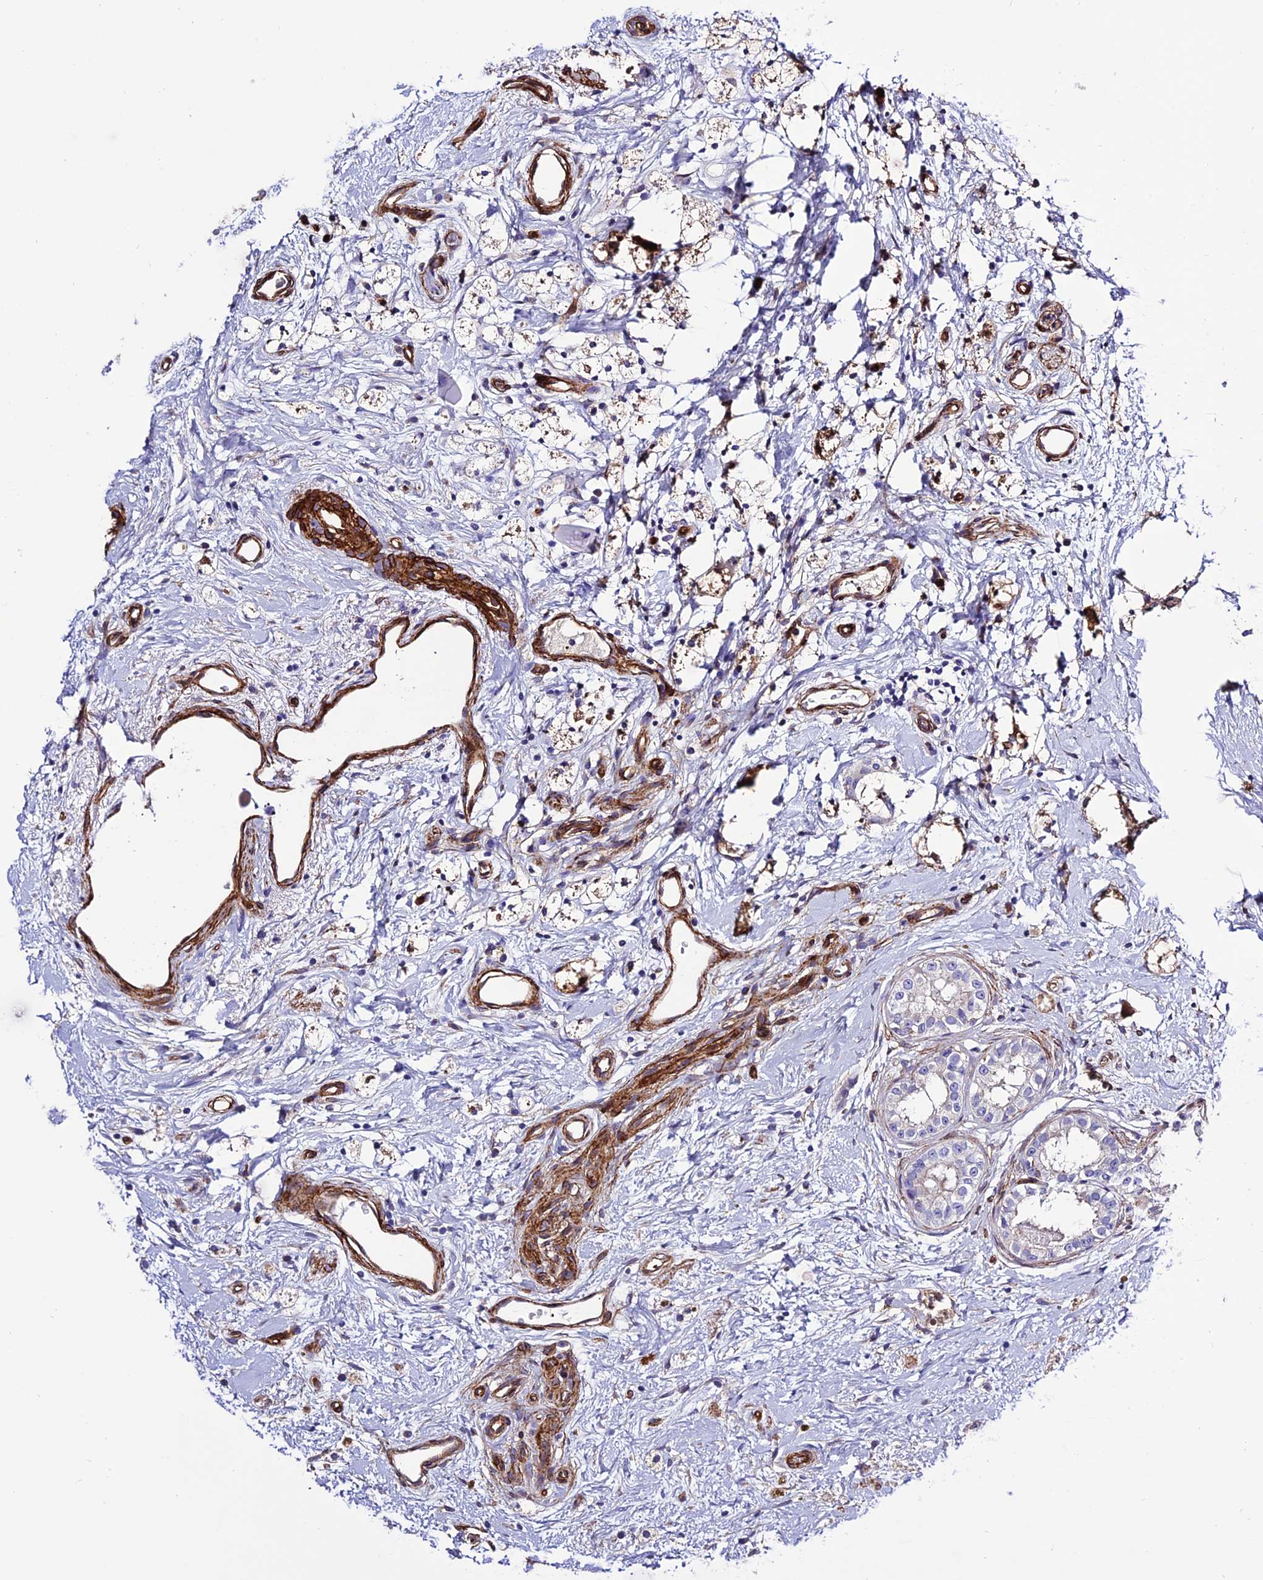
{"staining": {"intensity": "negative", "quantity": "none", "location": "none"}, "tissue": "epididymis", "cell_type": "Glandular cells", "image_type": "normal", "snomed": [{"axis": "morphology", "description": "Normal tissue, NOS"}, {"axis": "topography", "description": "Epididymis"}], "caption": "IHC histopathology image of benign epididymis stained for a protein (brown), which shows no staining in glandular cells.", "gene": "REX1BD", "patient": {"sex": "male", "age": 80}}